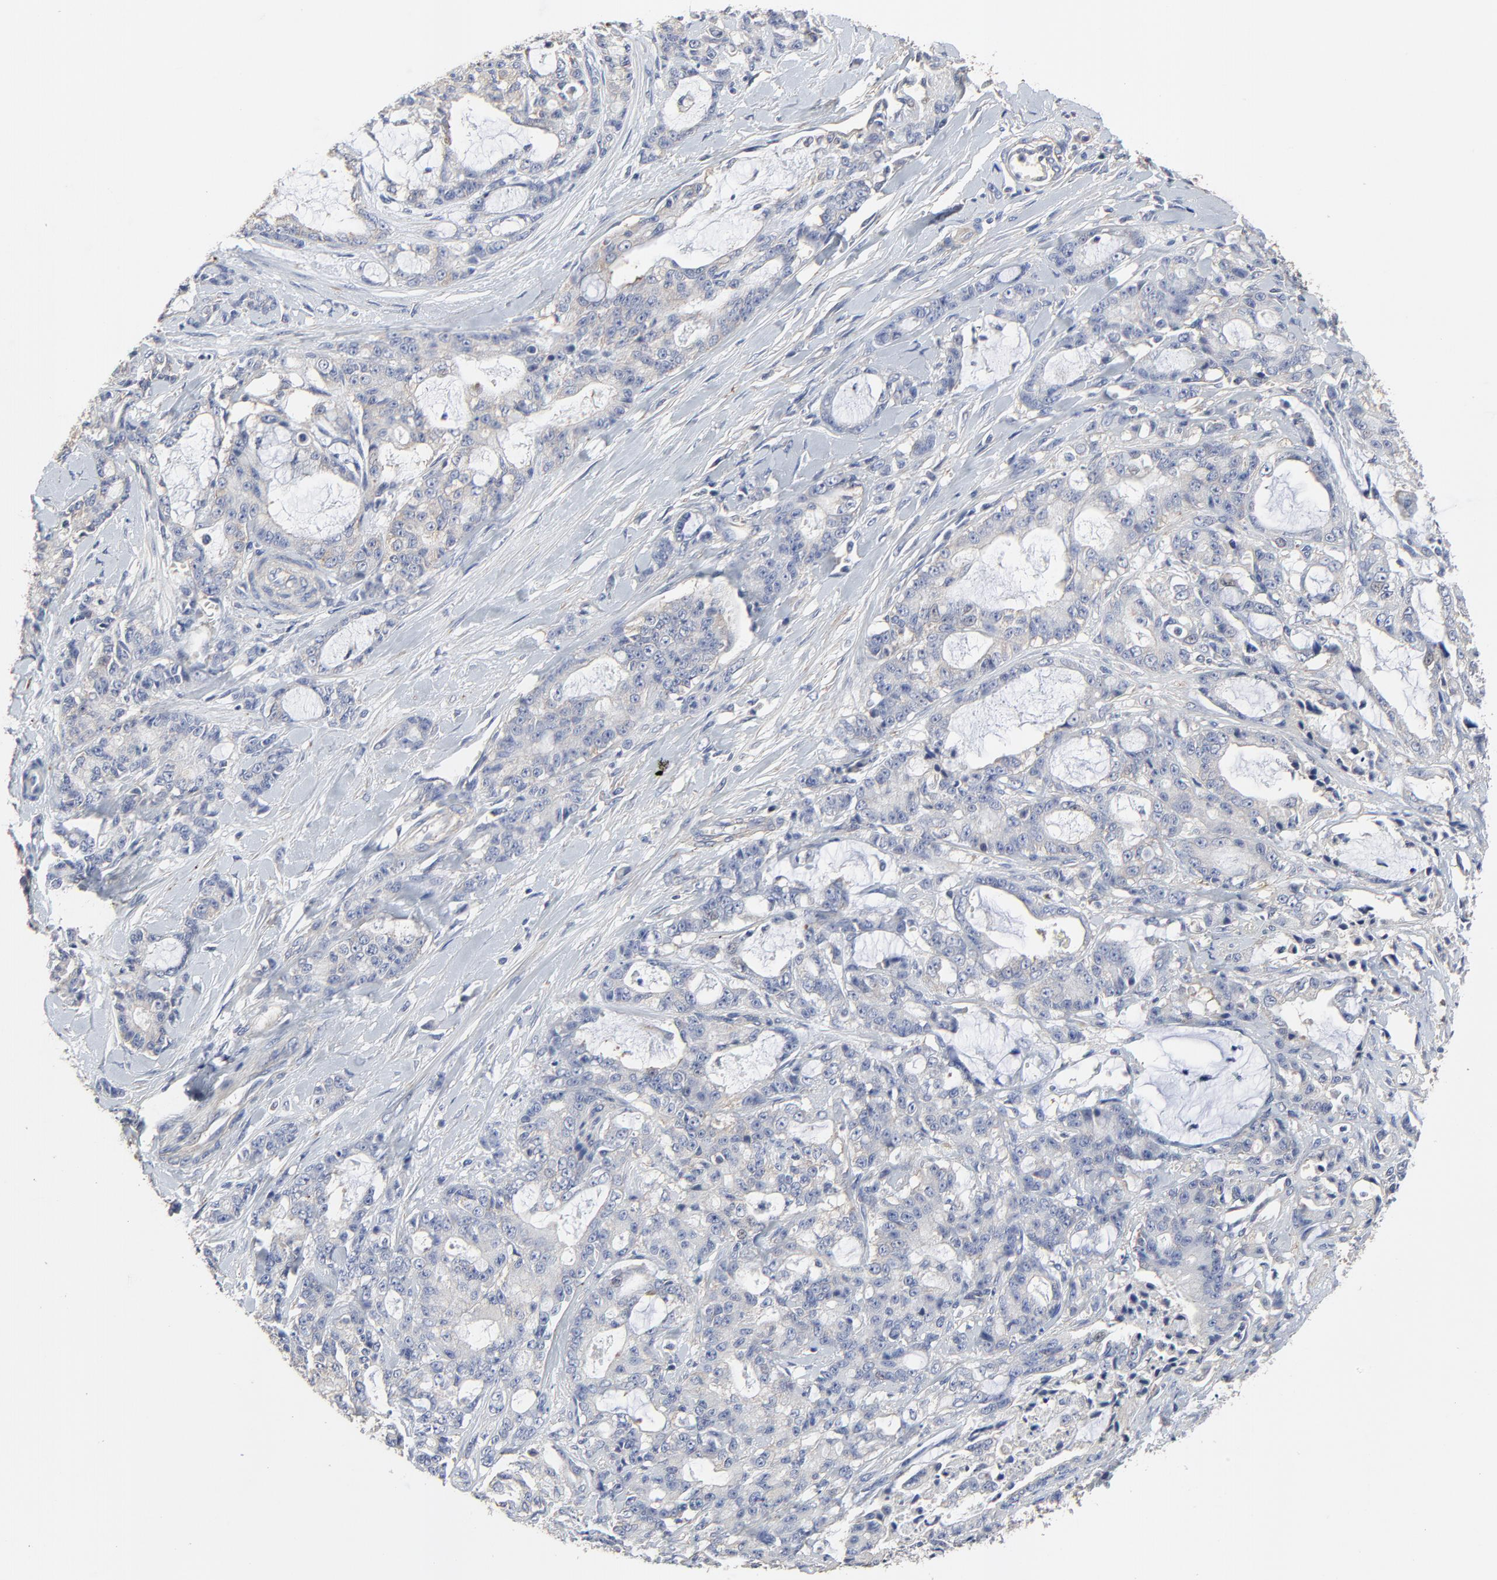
{"staining": {"intensity": "negative", "quantity": "none", "location": "none"}, "tissue": "pancreatic cancer", "cell_type": "Tumor cells", "image_type": "cancer", "snomed": [{"axis": "morphology", "description": "Adenocarcinoma, NOS"}, {"axis": "topography", "description": "Pancreas"}], "caption": "Tumor cells show no significant staining in pancreatic cancer. (IHC, brightfield microscopy, high magnification).", "gene": "NXF3", "patient": {"sex": "female", "age": 73}}